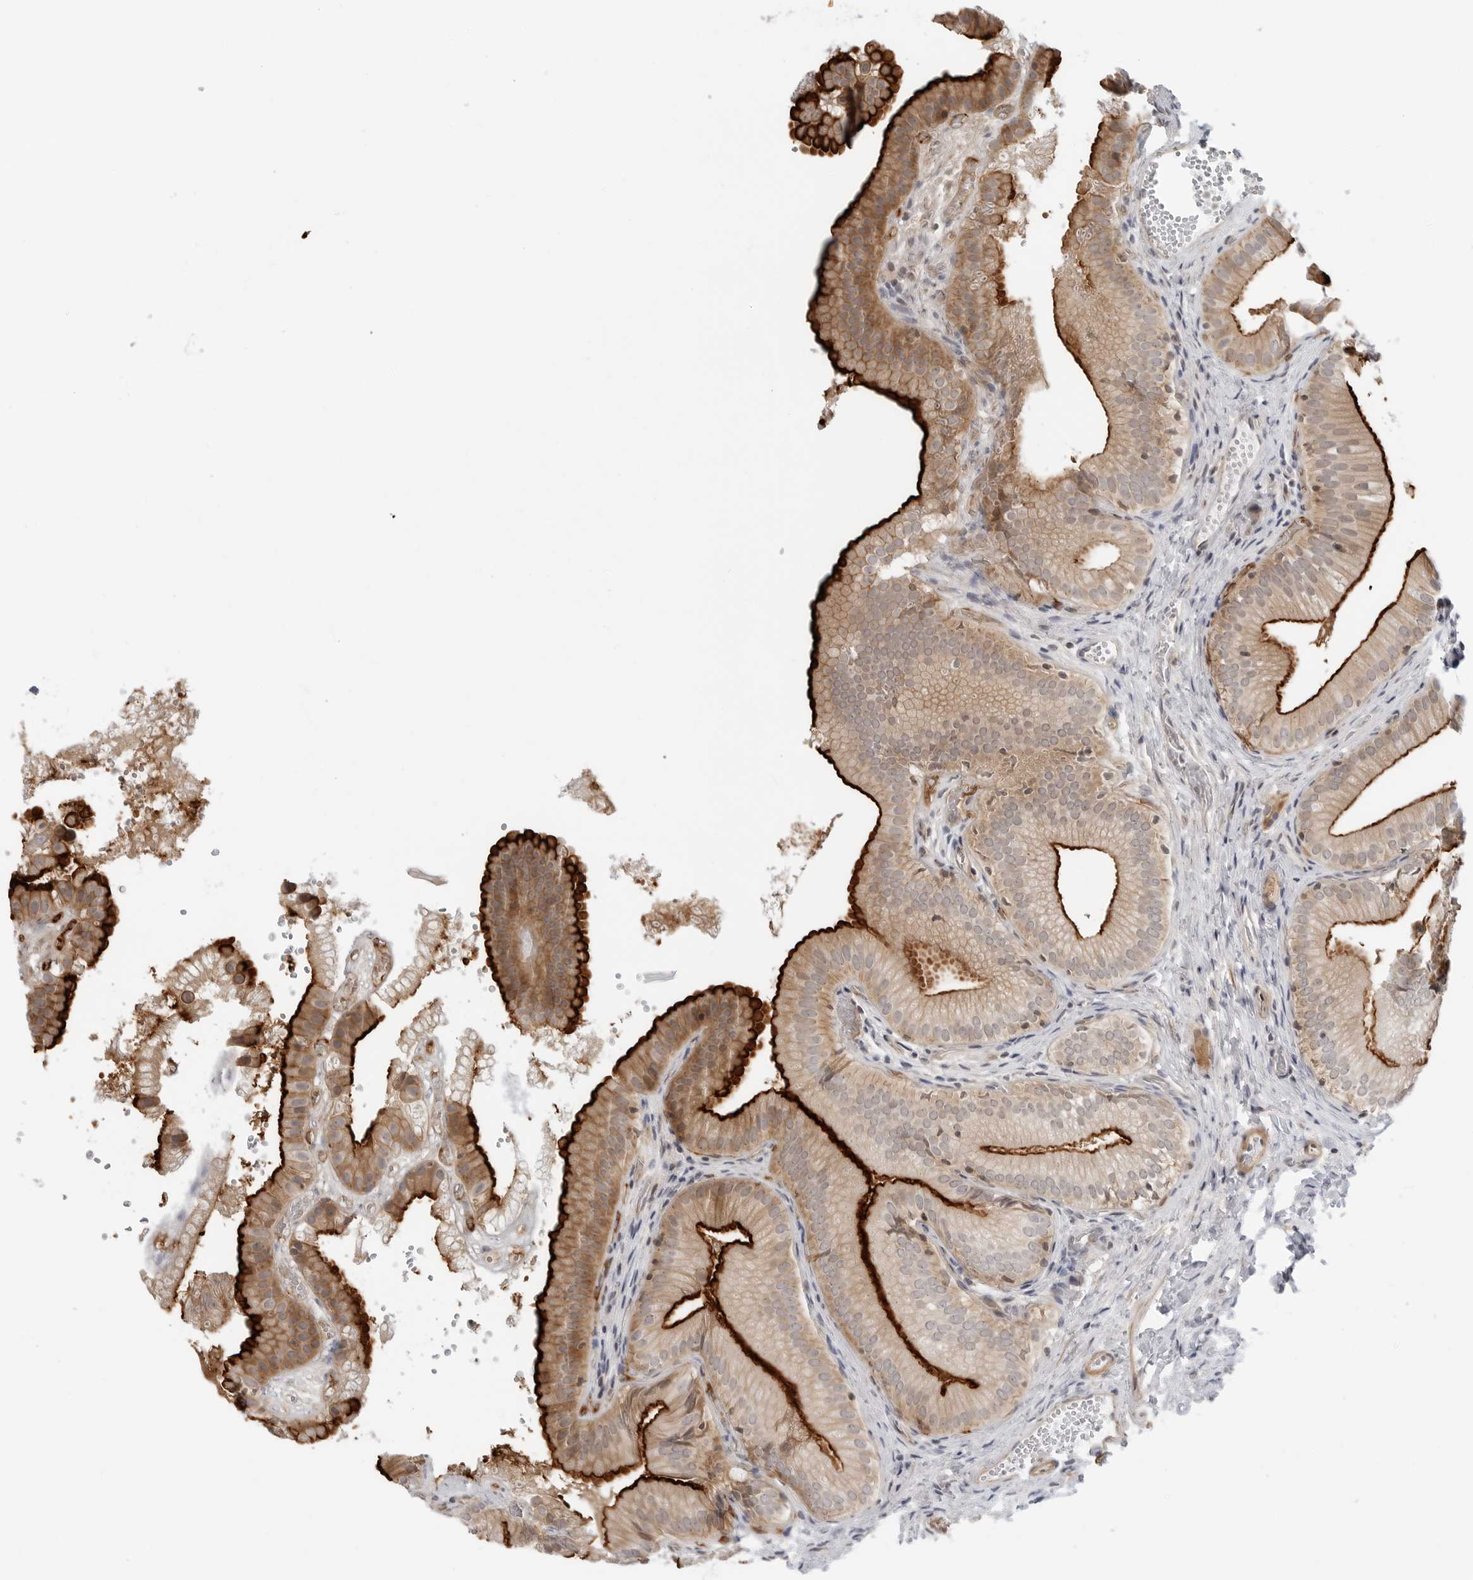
{"staining": {"intensity": "strong", "quantity": ">75%", "location": "cytoplasmic/membranous"}, "tissue": "gallbladder", "cell_type": "Glandular cells", "image_type": "normal", "snomed": [{"axis": "morphology", "description": "Normal tissue, NOS"}, {"axis": "topography", "description": "Gallbladder"}], "caption": "The photomicrograph exhibits a brown stain indicating the presence of a protein in the cytoplasmic/membranous of glandular cells in gallbladder.", "gene": "STXBP3", "patient": {"sex": "female", "age": 30}}